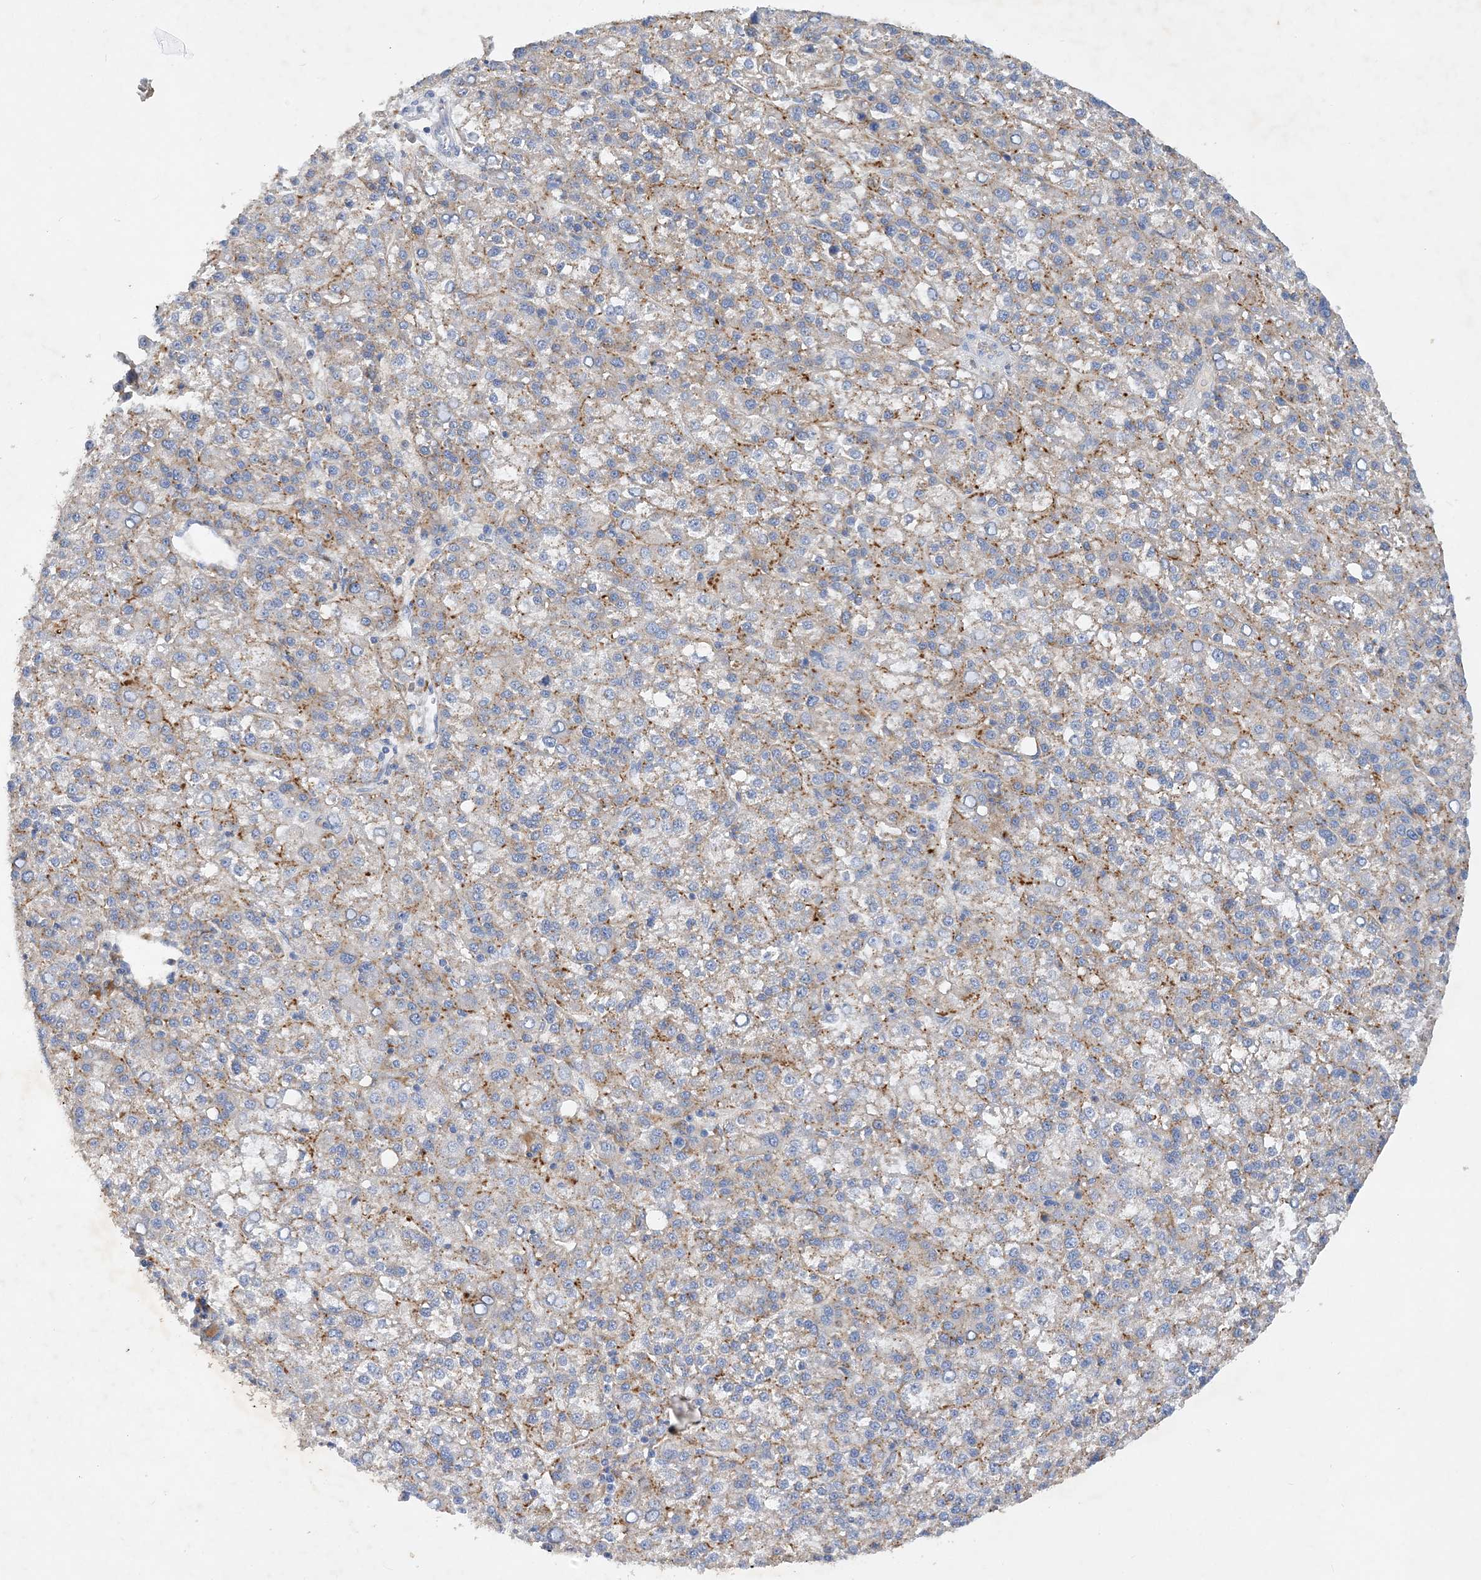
{"staining": {"intensity": "moderate", "quantity": "25%-75%", "location": "cytoplasmic/membranous"}, "tissue": "liver cancer", "cell_type": "Tumor cells", "image_type": "cancer", "snomed": [{"axis": "morphology", "description": "Carcinoma, Hepatocellular, NOS"}, {"axis": "topography", "description": "Liver"}], "caption": "IHC (DAB (3,3'-diaminobenzidine)) staining of hepatocellular carcinoma (liver) exhibits moderate cytoplasmic/membranous protein positivity in about 25%-75% of tumor cells.", "gene": "GRINA", "patient": {"sex": "female", "age": 58}}